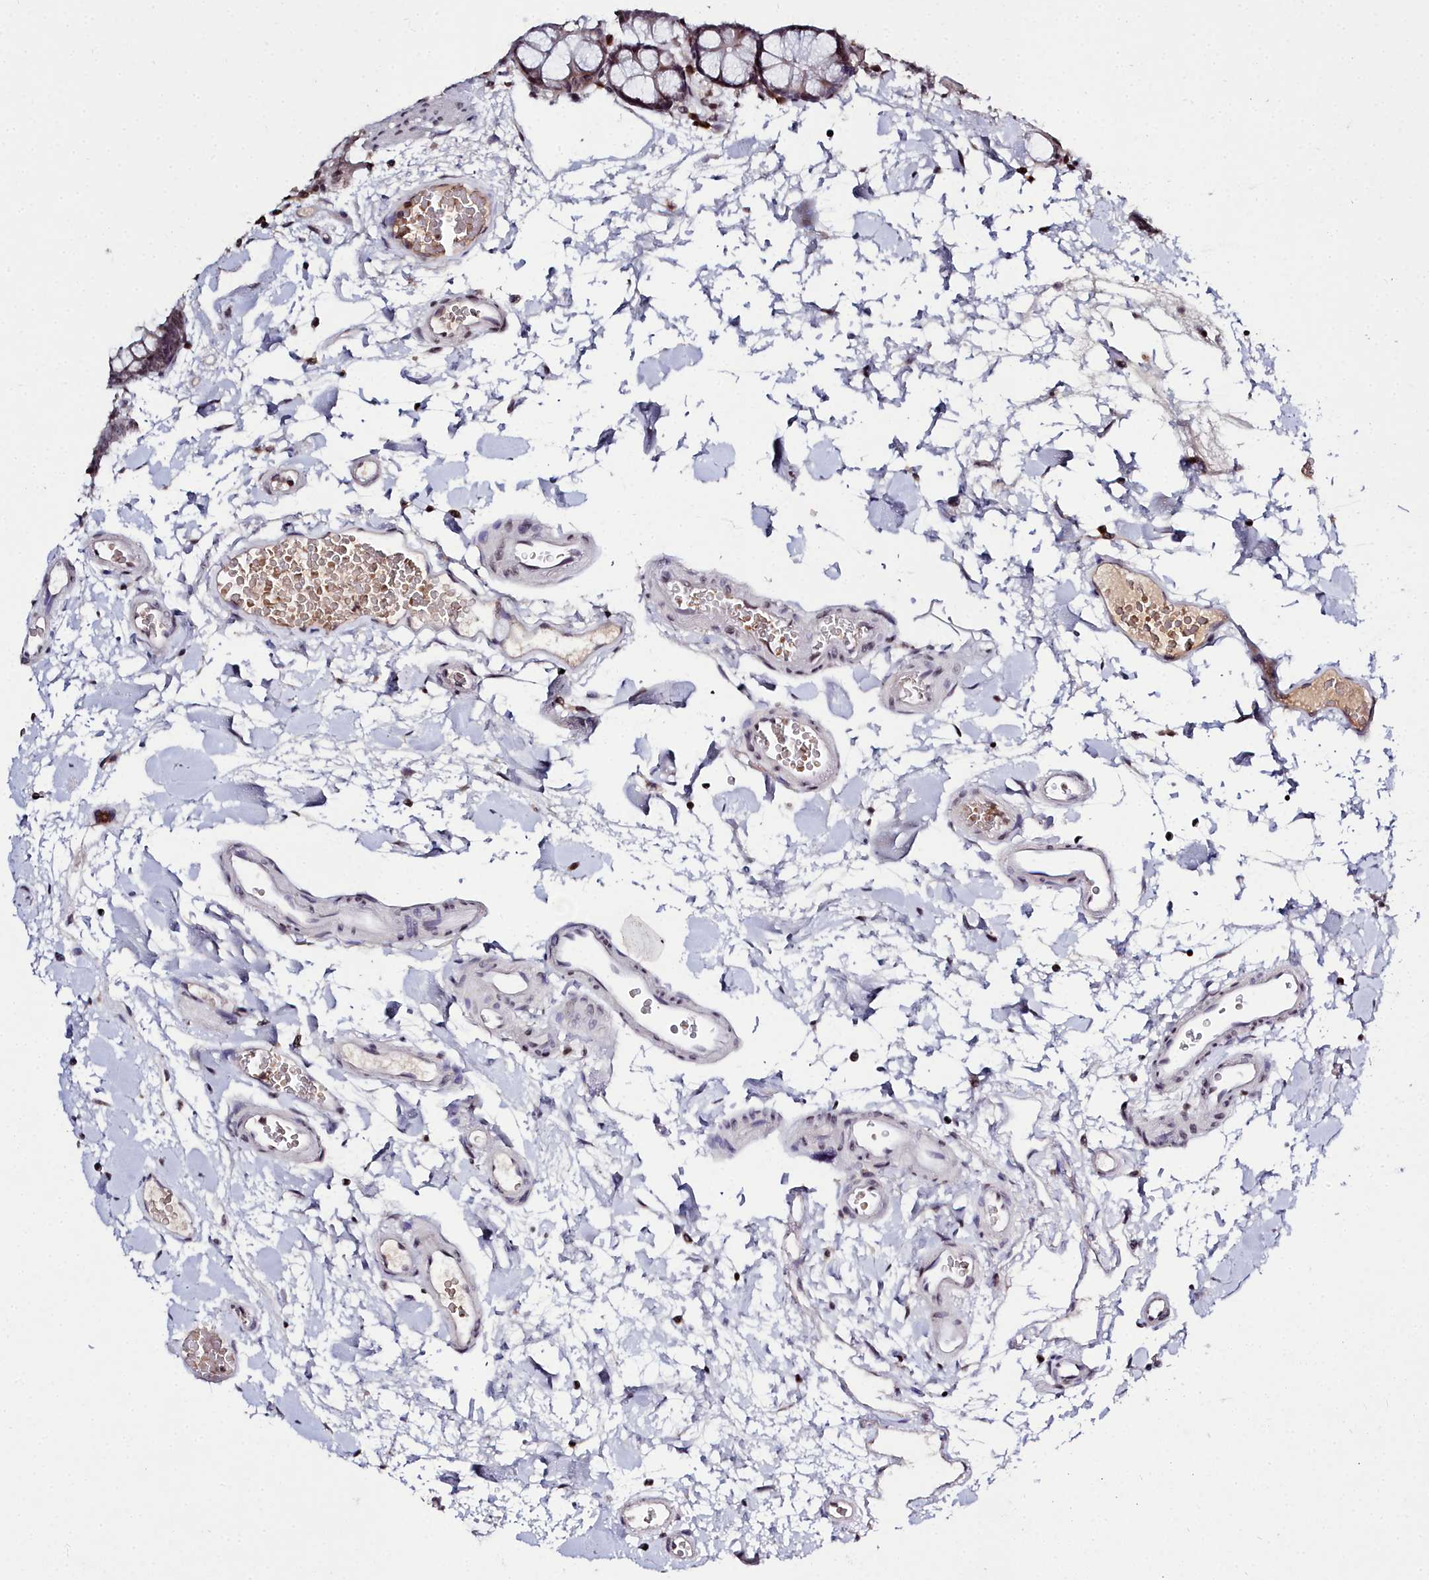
{"staining": {"intensity": "weak", "quantity": "<25%", "location": "cytoplasmic/membranous"}, "tissue": "colon", "cell_type": "Endothelial cells", "image_type": "normal", "snomed": [{"axis": "morphology", "description": "Normal tissue, NOS"}, {"axis": "topography", "description": "Colon"}], "caption": "This is a micrograph of immunohistochemistry staining of unremarkable colon, which shows no expression in endothelial cells. The staining was performed using DAB to visualize the protein expression in brown, while the nuclei were stained in blue with hematoxylin (Magnification: 20x).", "gene": "FZD4", "patient": {"sex": "male", "age": 75}}